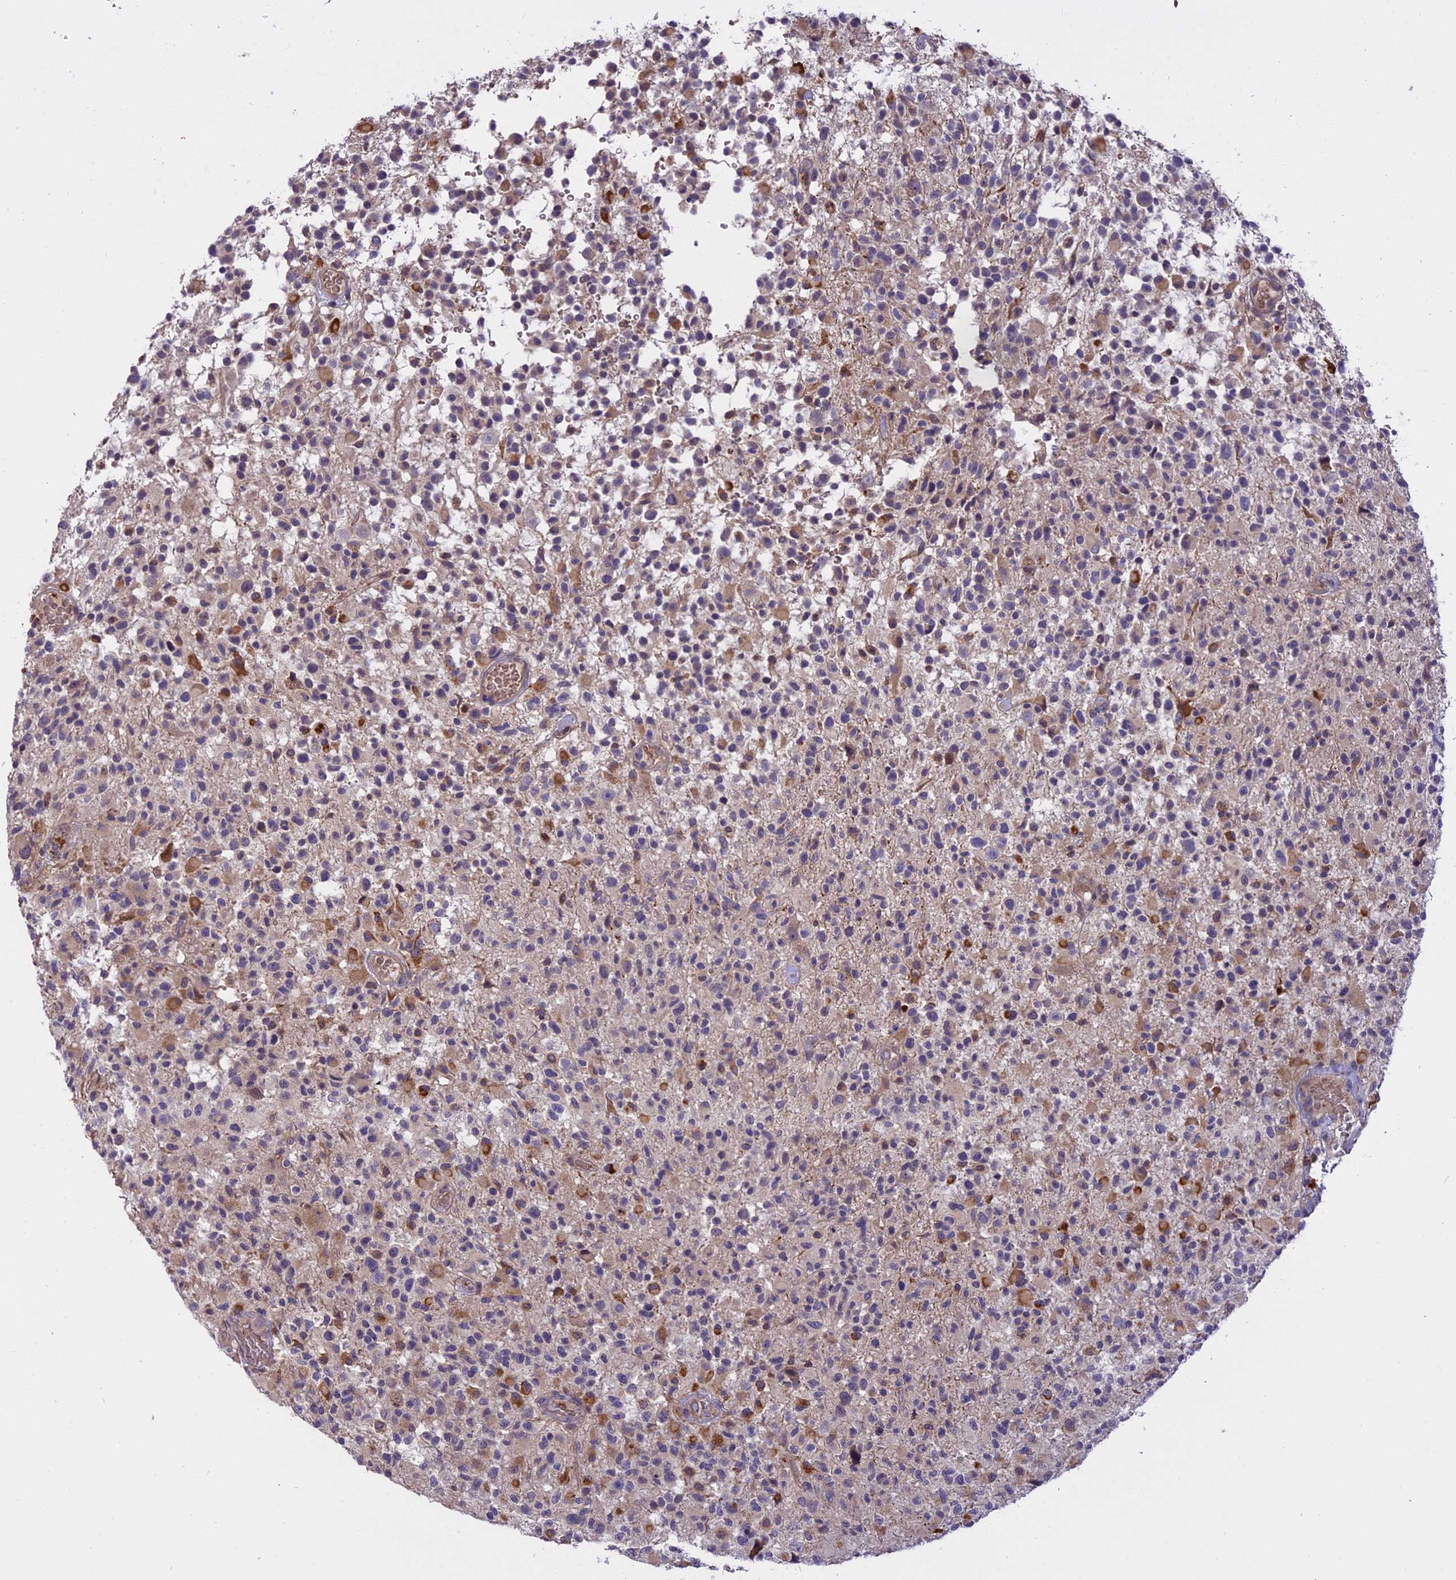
{"staining": {"intensity": "moderate", "quantity": "<25%", "location": "cytoplasmic/membranous"}, "tissue": "glioma", "cell_type": "Tumor cells", "image_type": "cancer", "snomed": [{"axis": "morphology", "description": "Glioma, malignant, High grade"}, {"axis": "morphology", "description": "Glioblastoma, NOS"}, {"axis": "topography", "description": "Brain"}], "caption": "IHC (DAB) staining of glioma demonstrates moderate cytoplasmic/membranous protein staining in approximately <25% of tumor cells.", "gene": "MEMO1", "patient": {"sex": "male", "age": 60}}